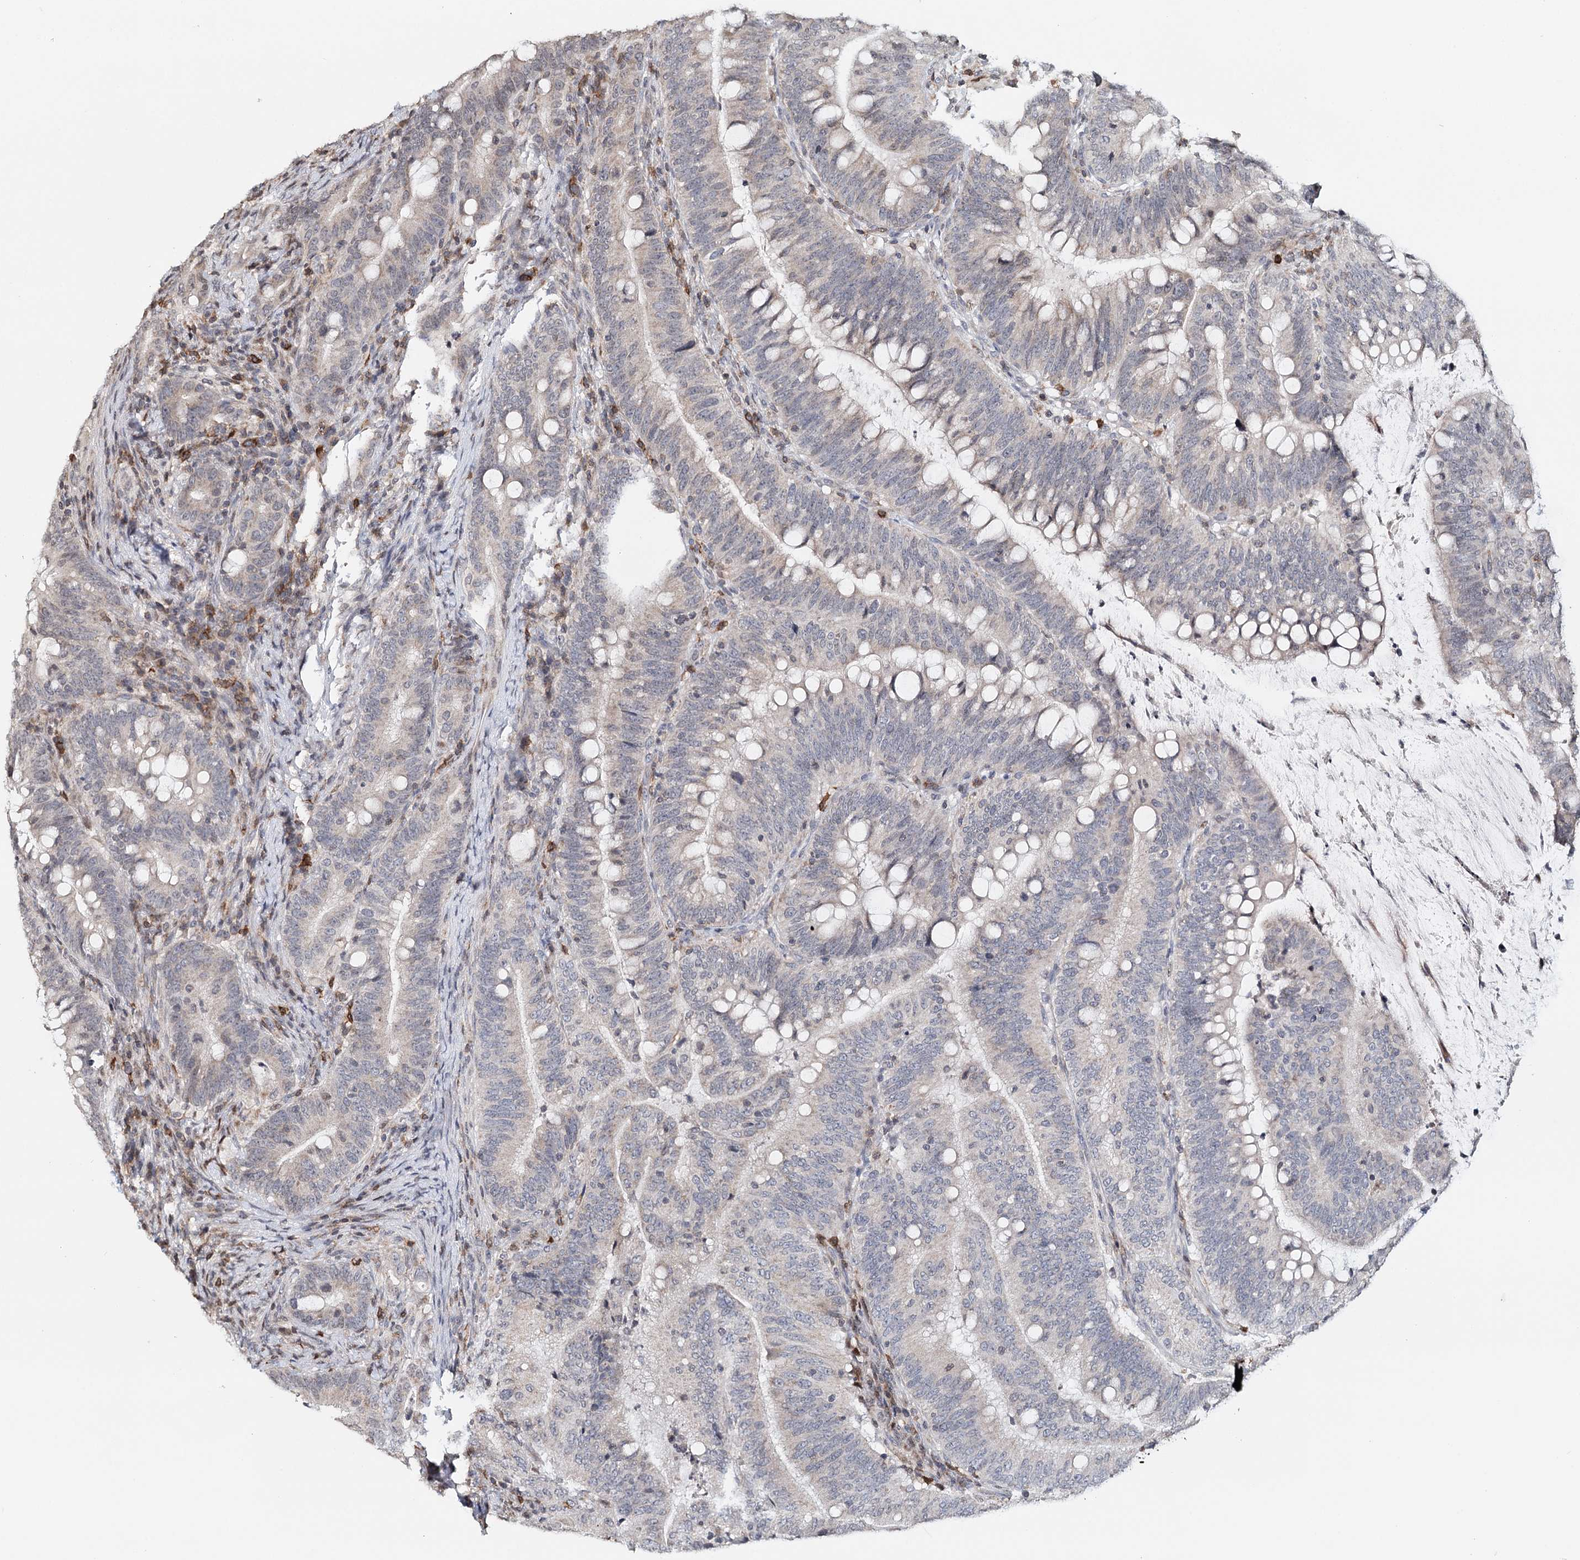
{"staining": {"intensity": "negative", "quantity": "none", "location": "none"}, "tissue": "colorectal cancer", "cell_type": "Tumor cells", "image_type": "cancer", "snomed": [{"axis": "morphology", "description": "Adenocarcinoma, NOS"}, {"axis": "topography", "description": "Colon"}], "caption": "Colorectal cancer (adenocarcinoma) was stained to show a protein in brown. There is no significant staining in tumor cells. (Stains: DAB IHC with hematoxylin counter stain, Microscopy: brightfield microscopy at high magnification).", "gene": "ICOS", "patient": {"sex": "female", "age": 66}}